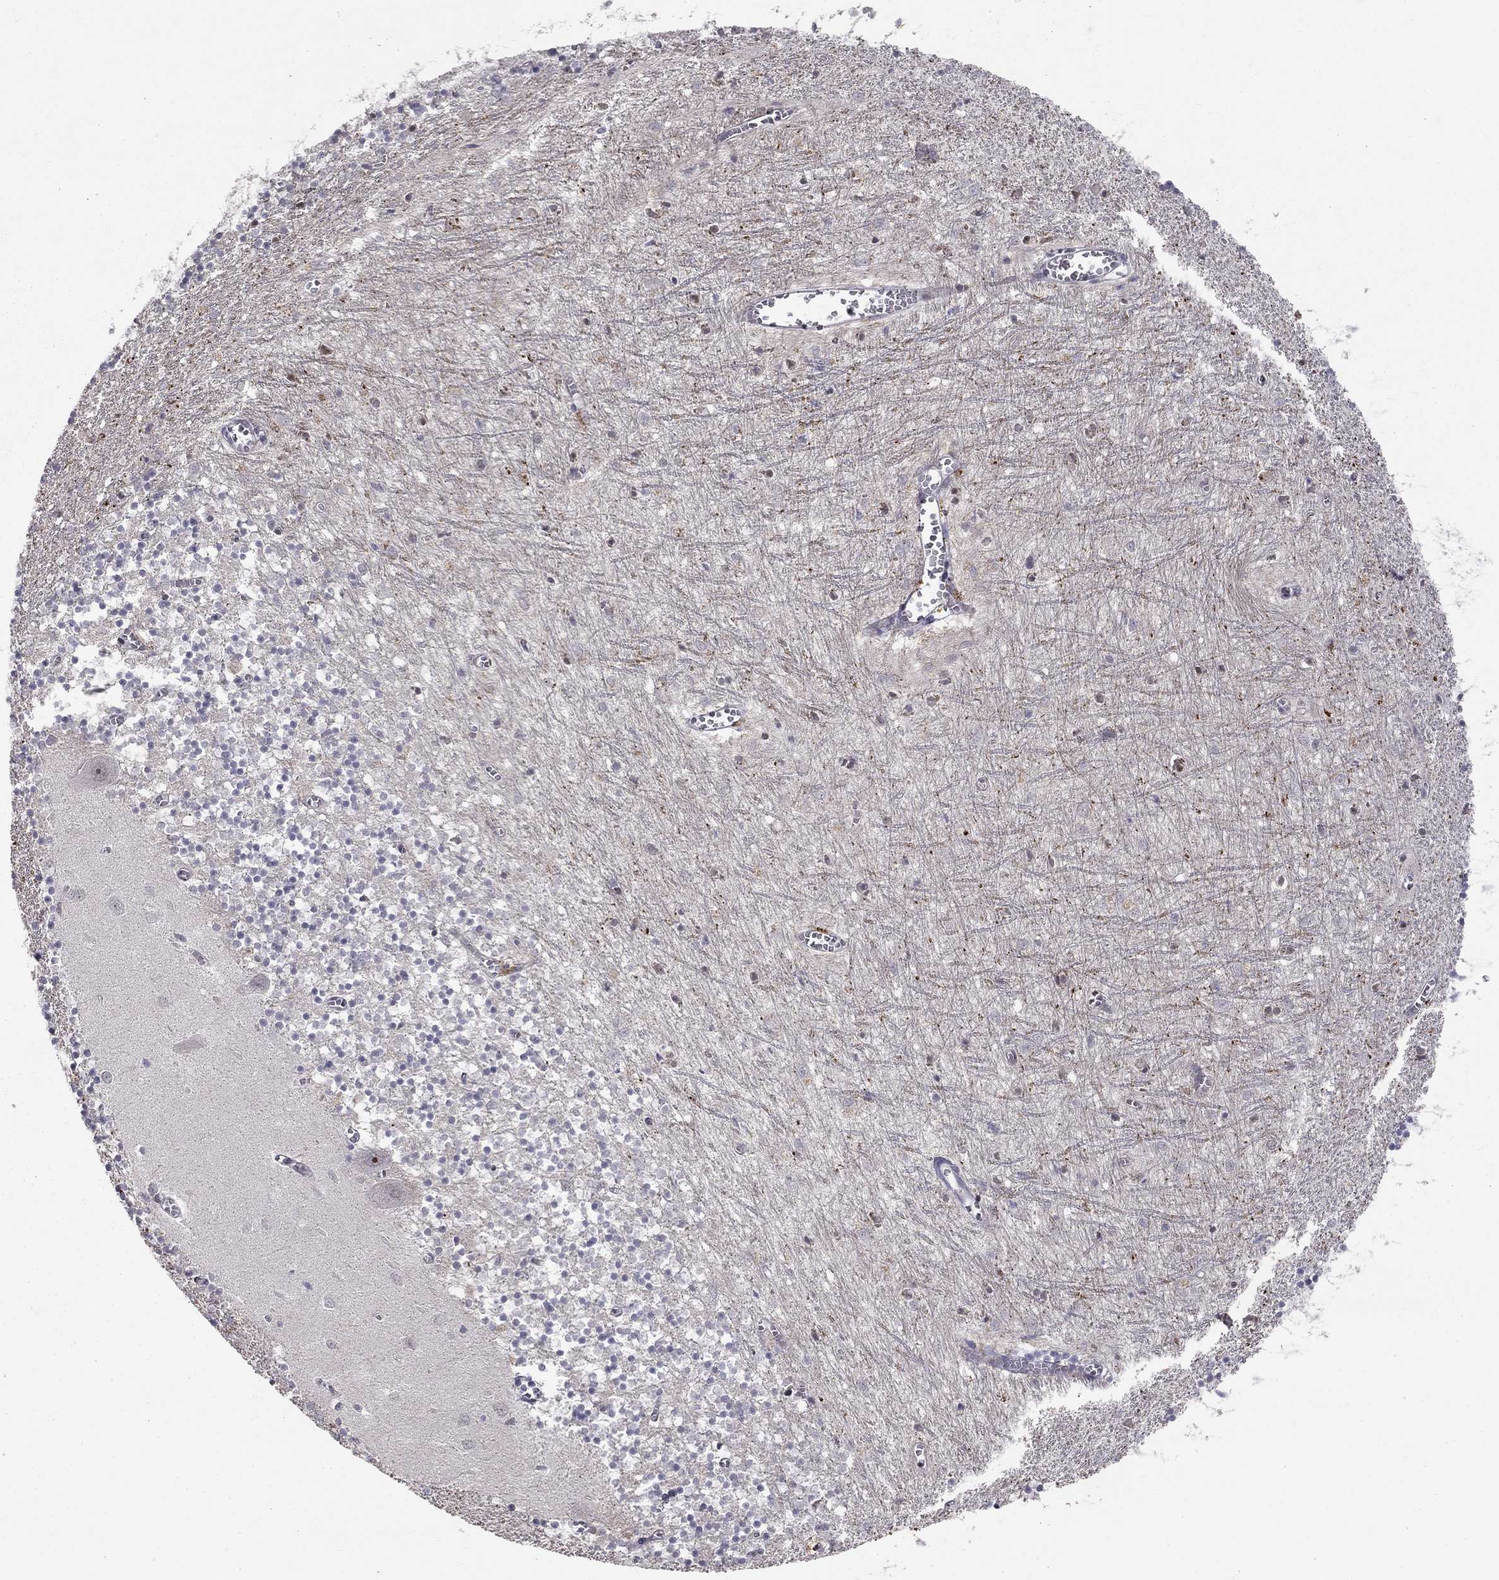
{"staining": {"intensity": "negative", "quantity": "none", "location": "none"}, "tissue": "cerebellum", "cell_type": "Cells in granular layer", "image_type": "normal", "snomed": [{"axis": "morphology", "description": "Normal tissue, NOS"}, {"axis": "topography", "description": "Cerebellum"}], "caption": "Immunohistochemistry (IHC) of benign cerebellum exhibits no positivity in cells in granular layer.", "gene": "STXBP6", "patient": {"sex": "female", "age": 64}}